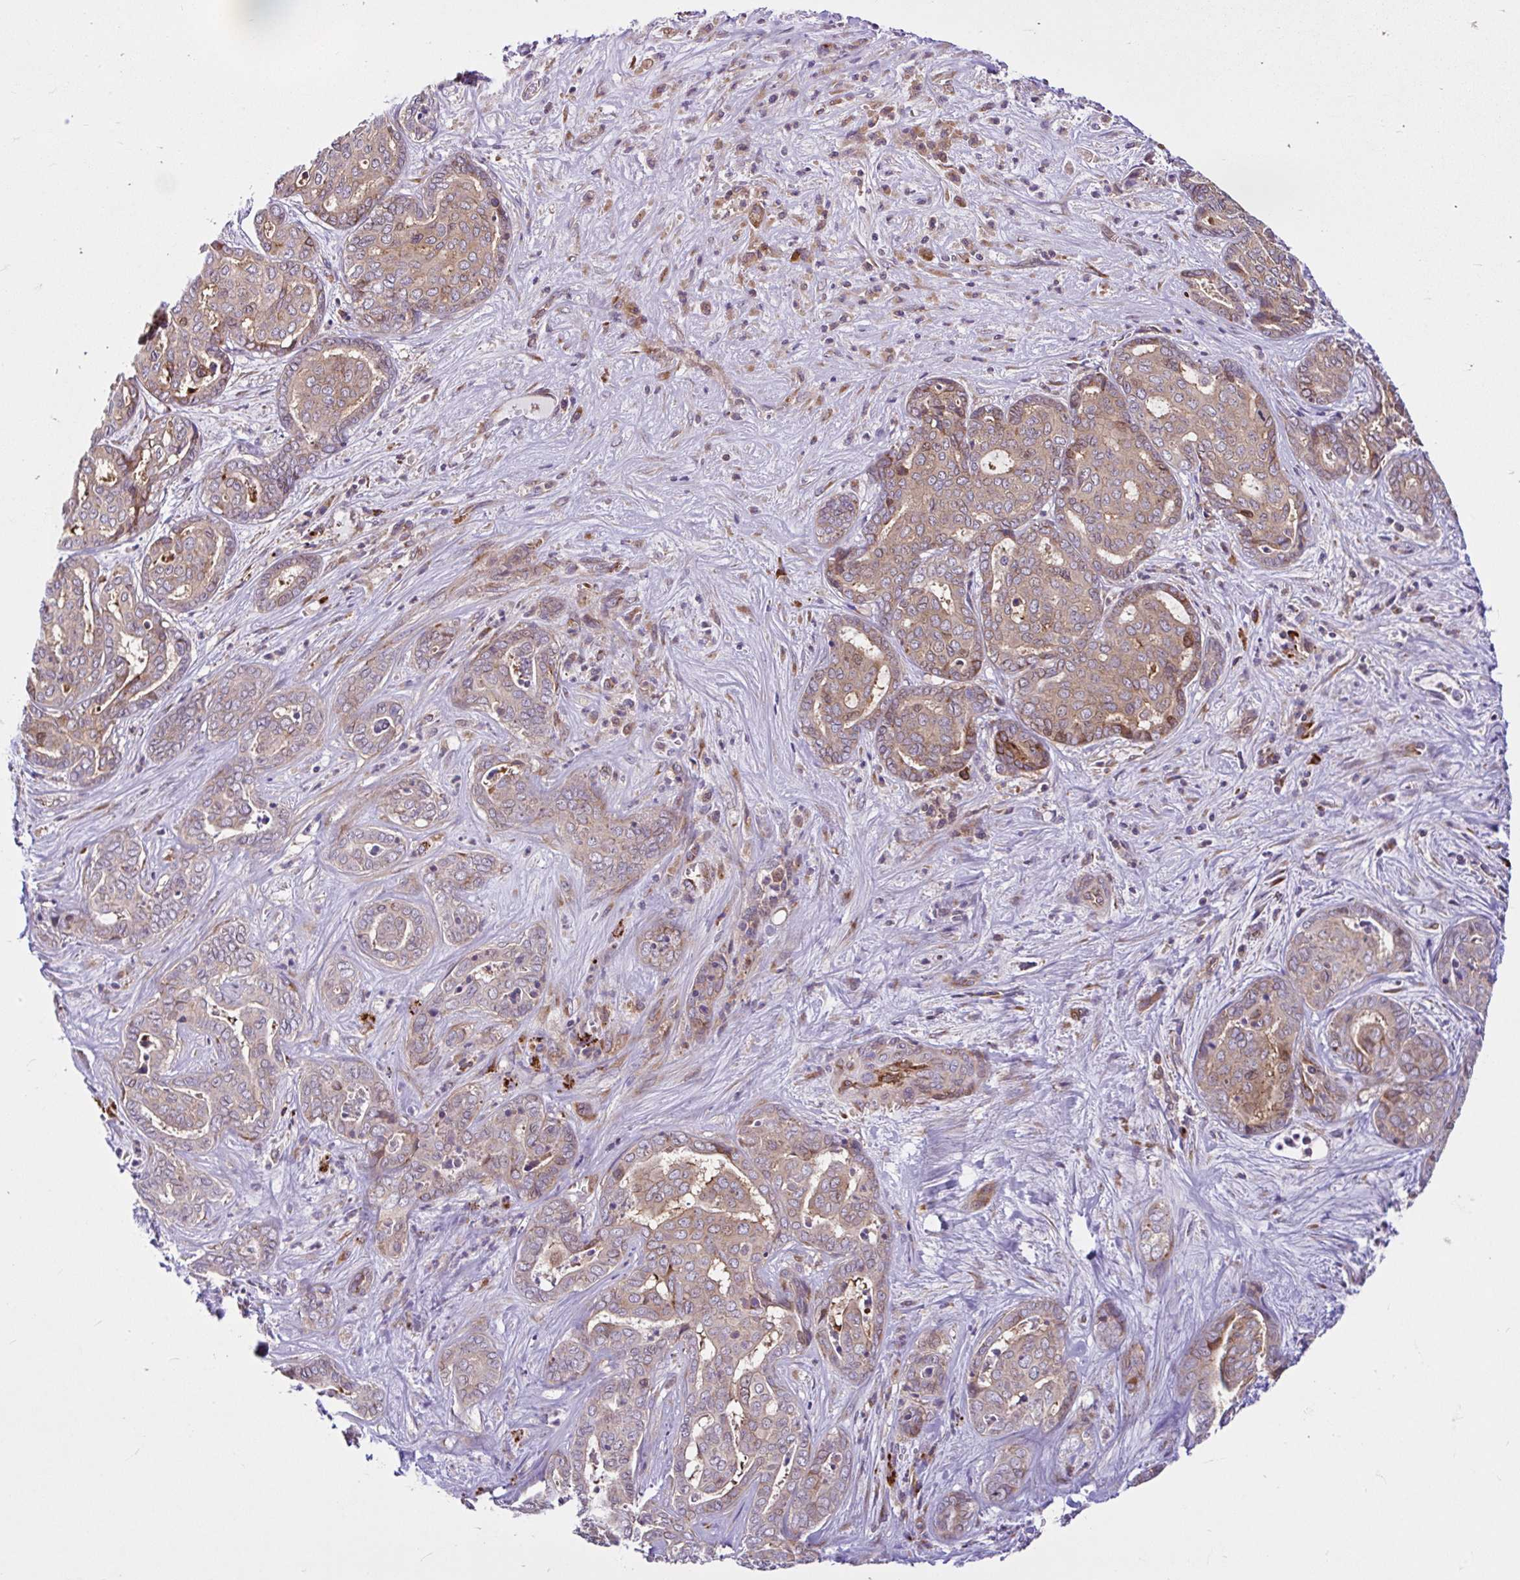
{"staining": {"intensity": "weak", "quantity": "25%-75%", "location": "cytoplasmic/membranous"}, "tissue": "liver cancer", "cell_type": "Tumor cells", "image_type": "cancer", "snomed": [{"axis": "morphology", "description": "Cholangiocarcinoma"}, {"axis": "topography", "description": "Liver"}], "caption": "Immunohistochemistry (IHC) (DAB (3,3'-diaminobenzidine)) staining of liver cancer reveals weak cytoplasmic/membranous protein positivity in about 25%-75% of tumor cells. Using DAB (brown) and hematoxylin (blue) stains, captured at high magnification using brightfield microscopy.", "gene": "NTPCR", "patient": {"sex": "female", "age": 64}}